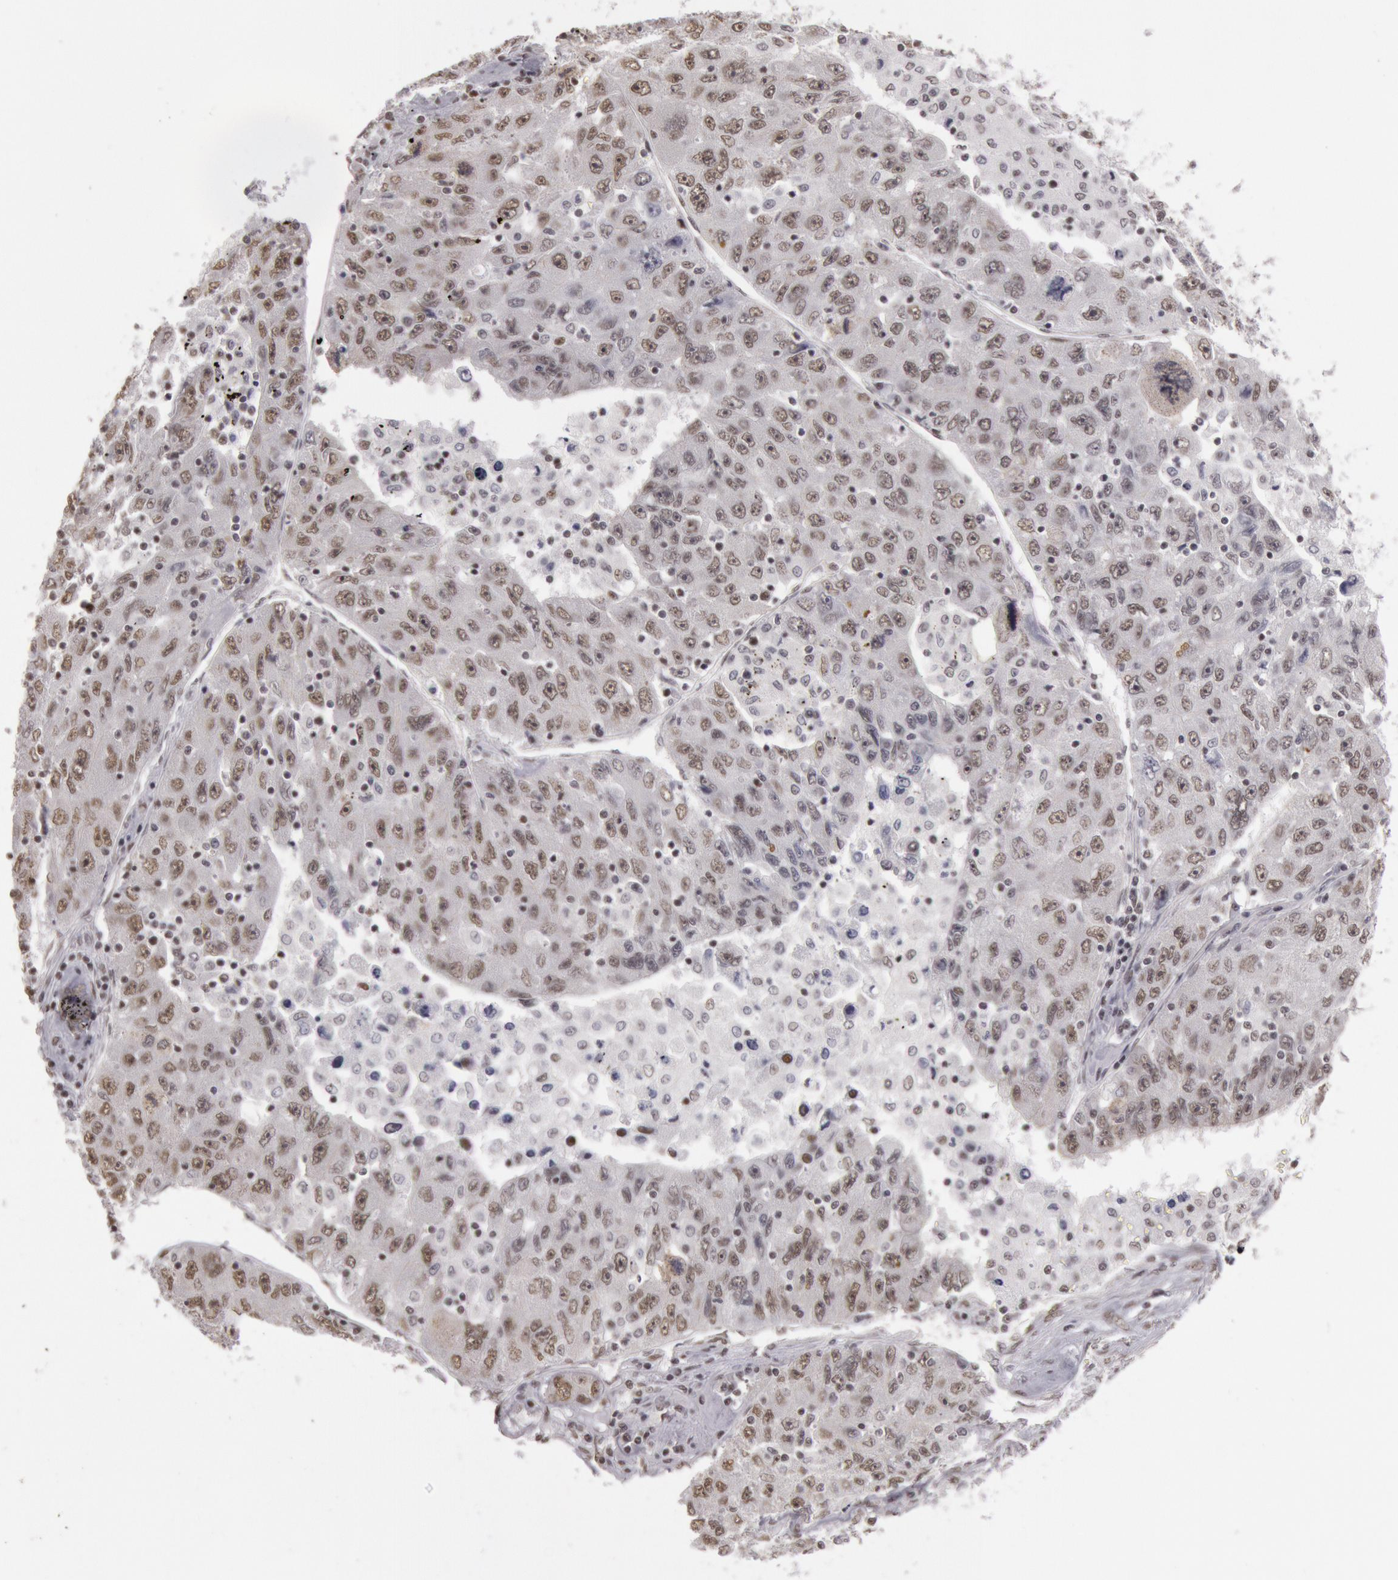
{"staining": {"intensity": "moderate", "quantity": ">75%", "location": "nuclear"}, "tissue": "liver cancer", "cell_type": "Tumor cells", "image_type": "cancer", "snomed": [{"axis": "morphology", "description": "Carcinoma, Hepatocellular, NOS"}, {"axis": "topography", "description": "Liver"}], "caption": "Protein expression analysis of human liver cancer reveals moderate nuclear staining in approximately >75% of tumor cells.", "gene": "ESS2", "patient": {"sex": "male", "age": 49}}